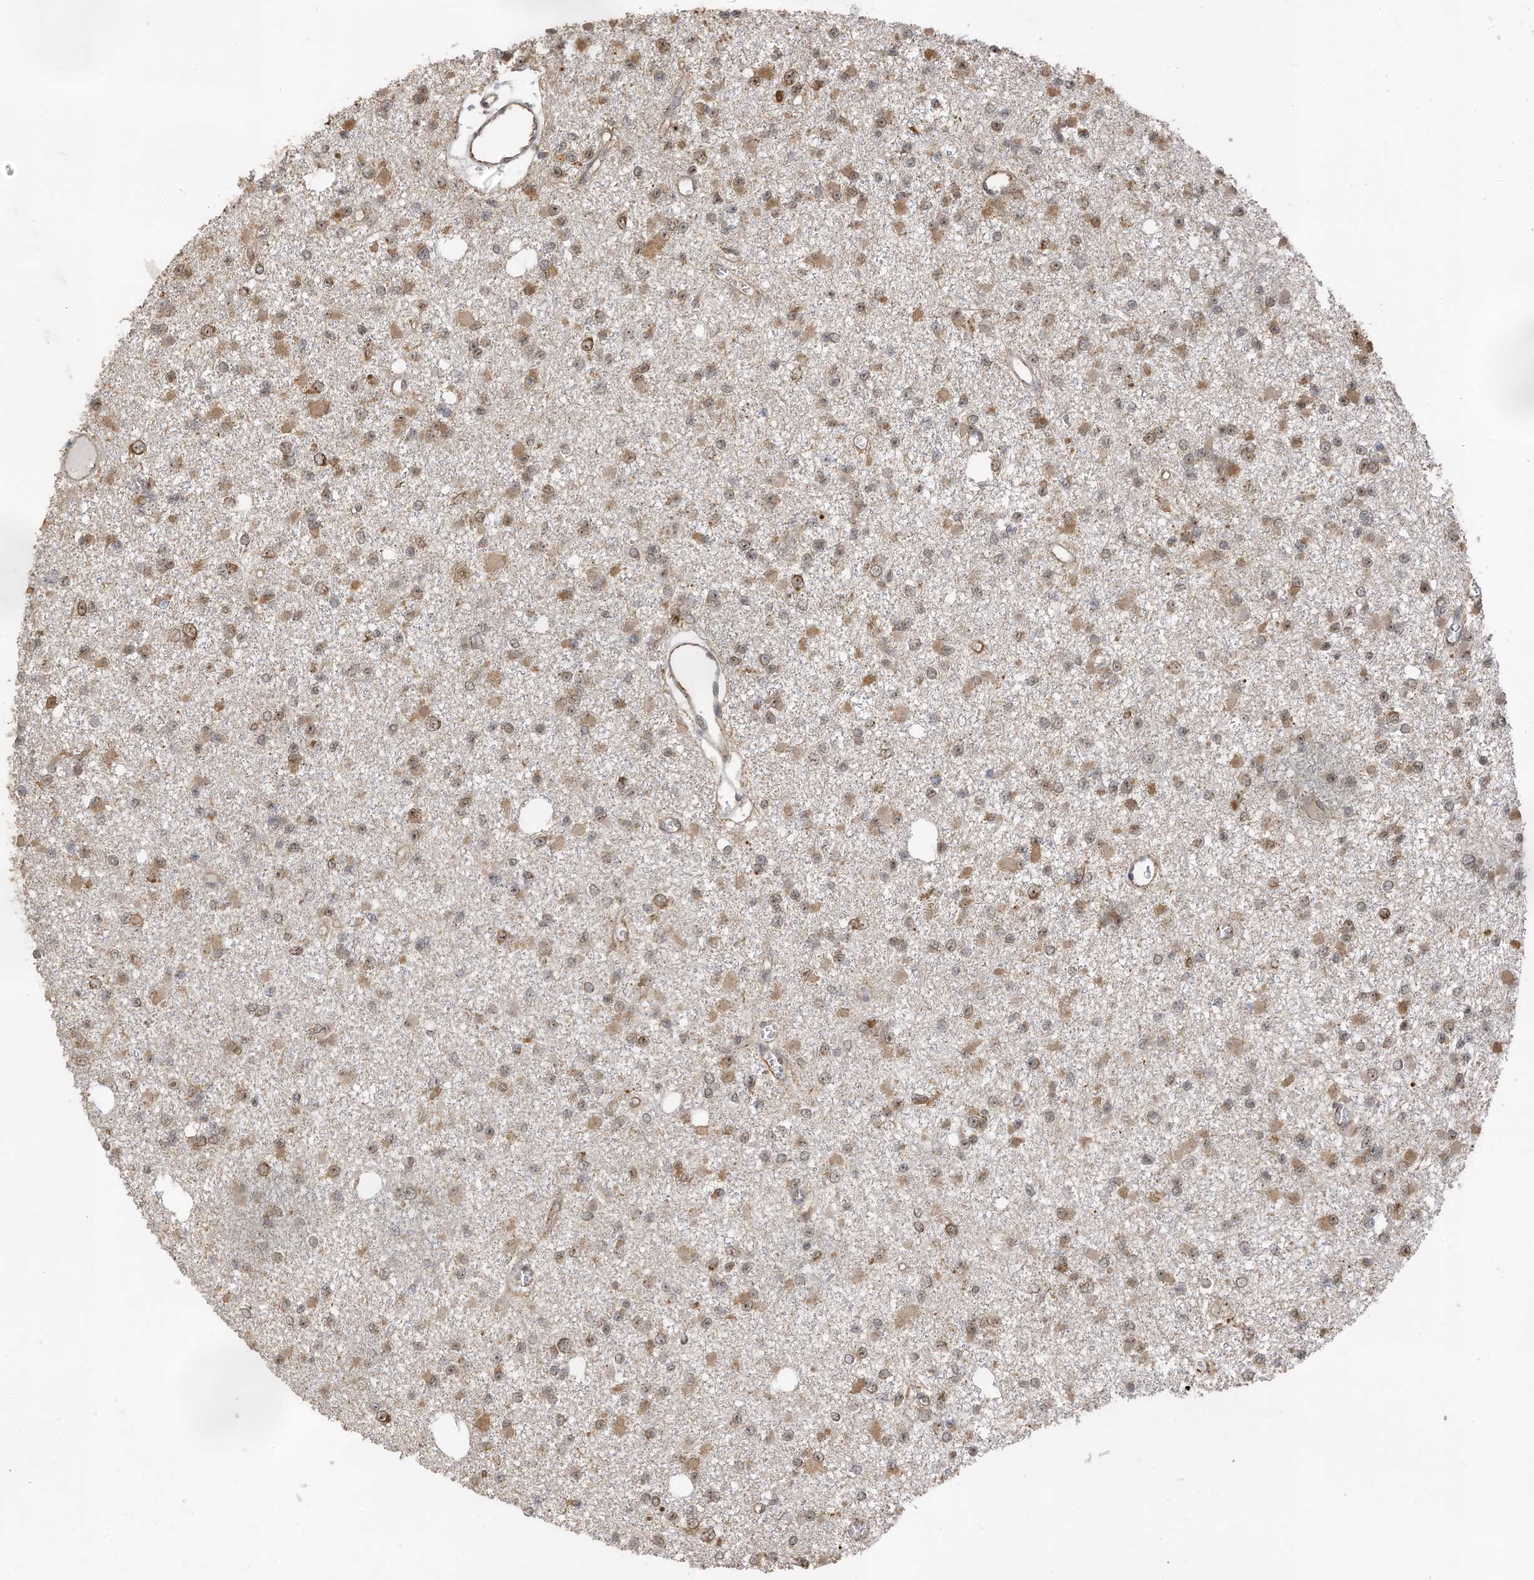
{"staining": {"intensity": "moderate", "quantity": ">75%", "location": "cytoplasmic/membranous,nuclear"}, "tissue": "glioma", "cell_type": "Tumor cells", "image_type": "cancer", "snomed": [{"axis": "morphology", "description": "Glioma, malignant, Low grade"}, {"axis": "topography", "description": "Brain"}], "caption": "Protein staining by immunohistochemistry shows moderate cytoplasmic/membranous and nuclear expression in about >75% of tumor cells in malignant glioma (low-grade). The protein is shown in brown color, while the nuclei are stained blue.", "gene": "ERLEC1", "patient": {"sex": "female", "age": 22}}